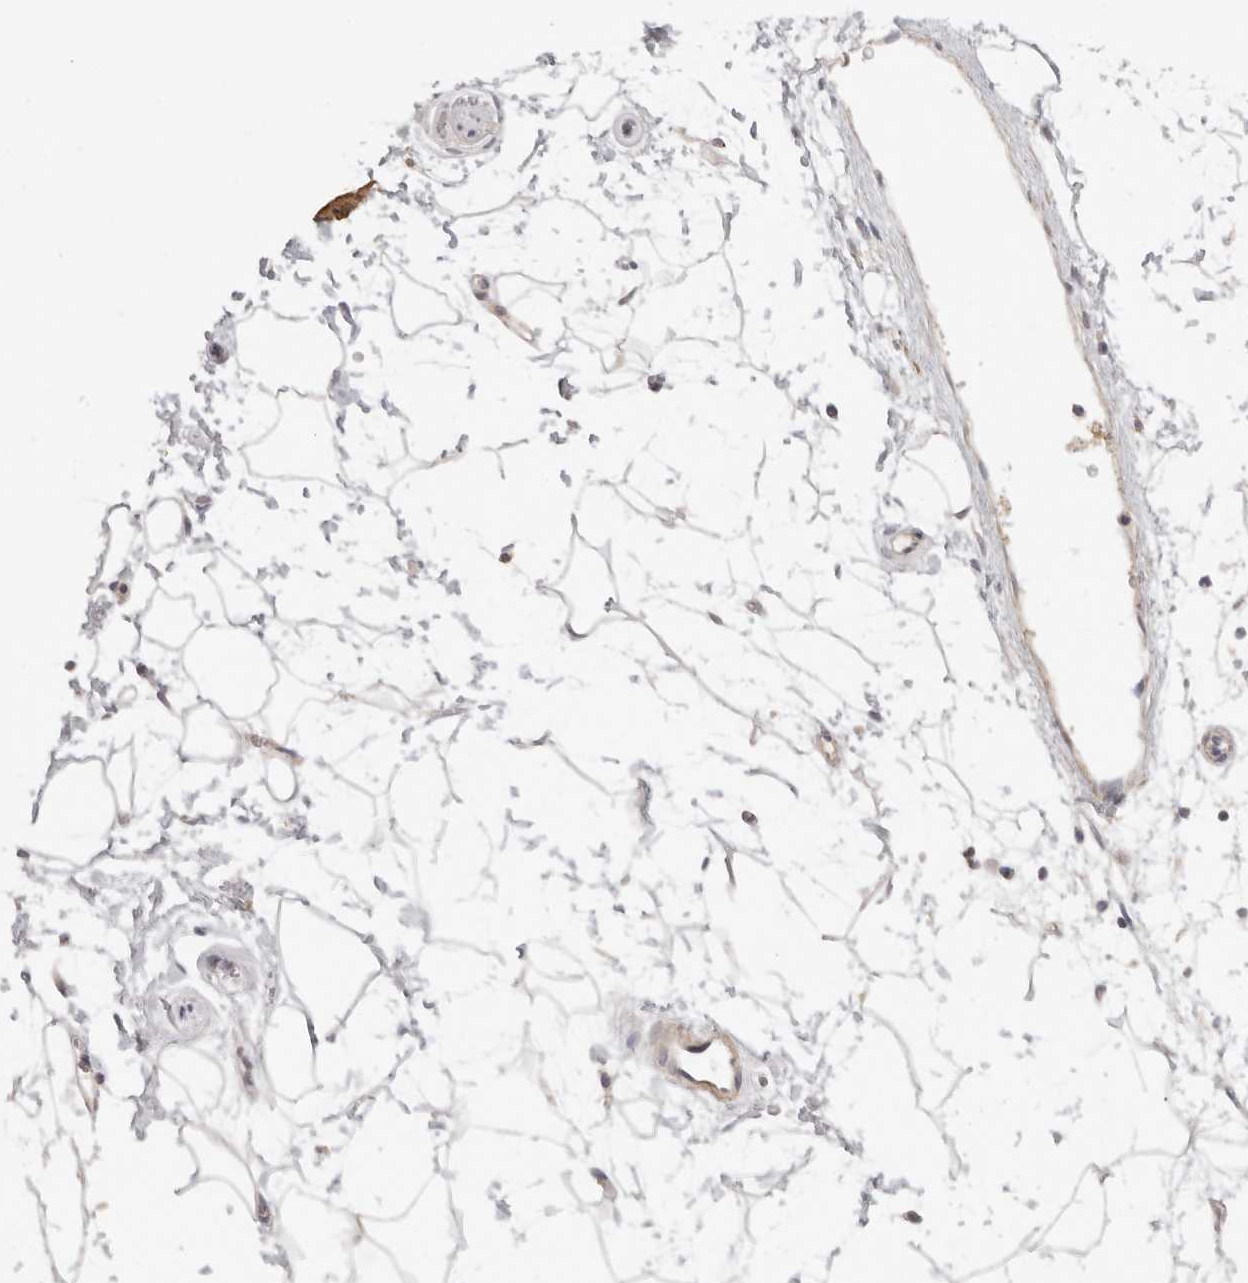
{"staining": {"intensity": "negative", "quantity": "none", "location": "none"}, "tissue": "adipose tissue", "cell_type": "Adipocytes", "image_type": "normal", "snomed": [{"axis": "morphology", "description": "Normal tissue, NOS"}, {"axis": "topography", "description": "Soft tissue"}], "caption": "Adipose tissue stained for a protein using immunohistochemistry exhibits no expression adipocytes.", "gene": "RXFP1", "patient": {"sex": "male", "age": 72}}